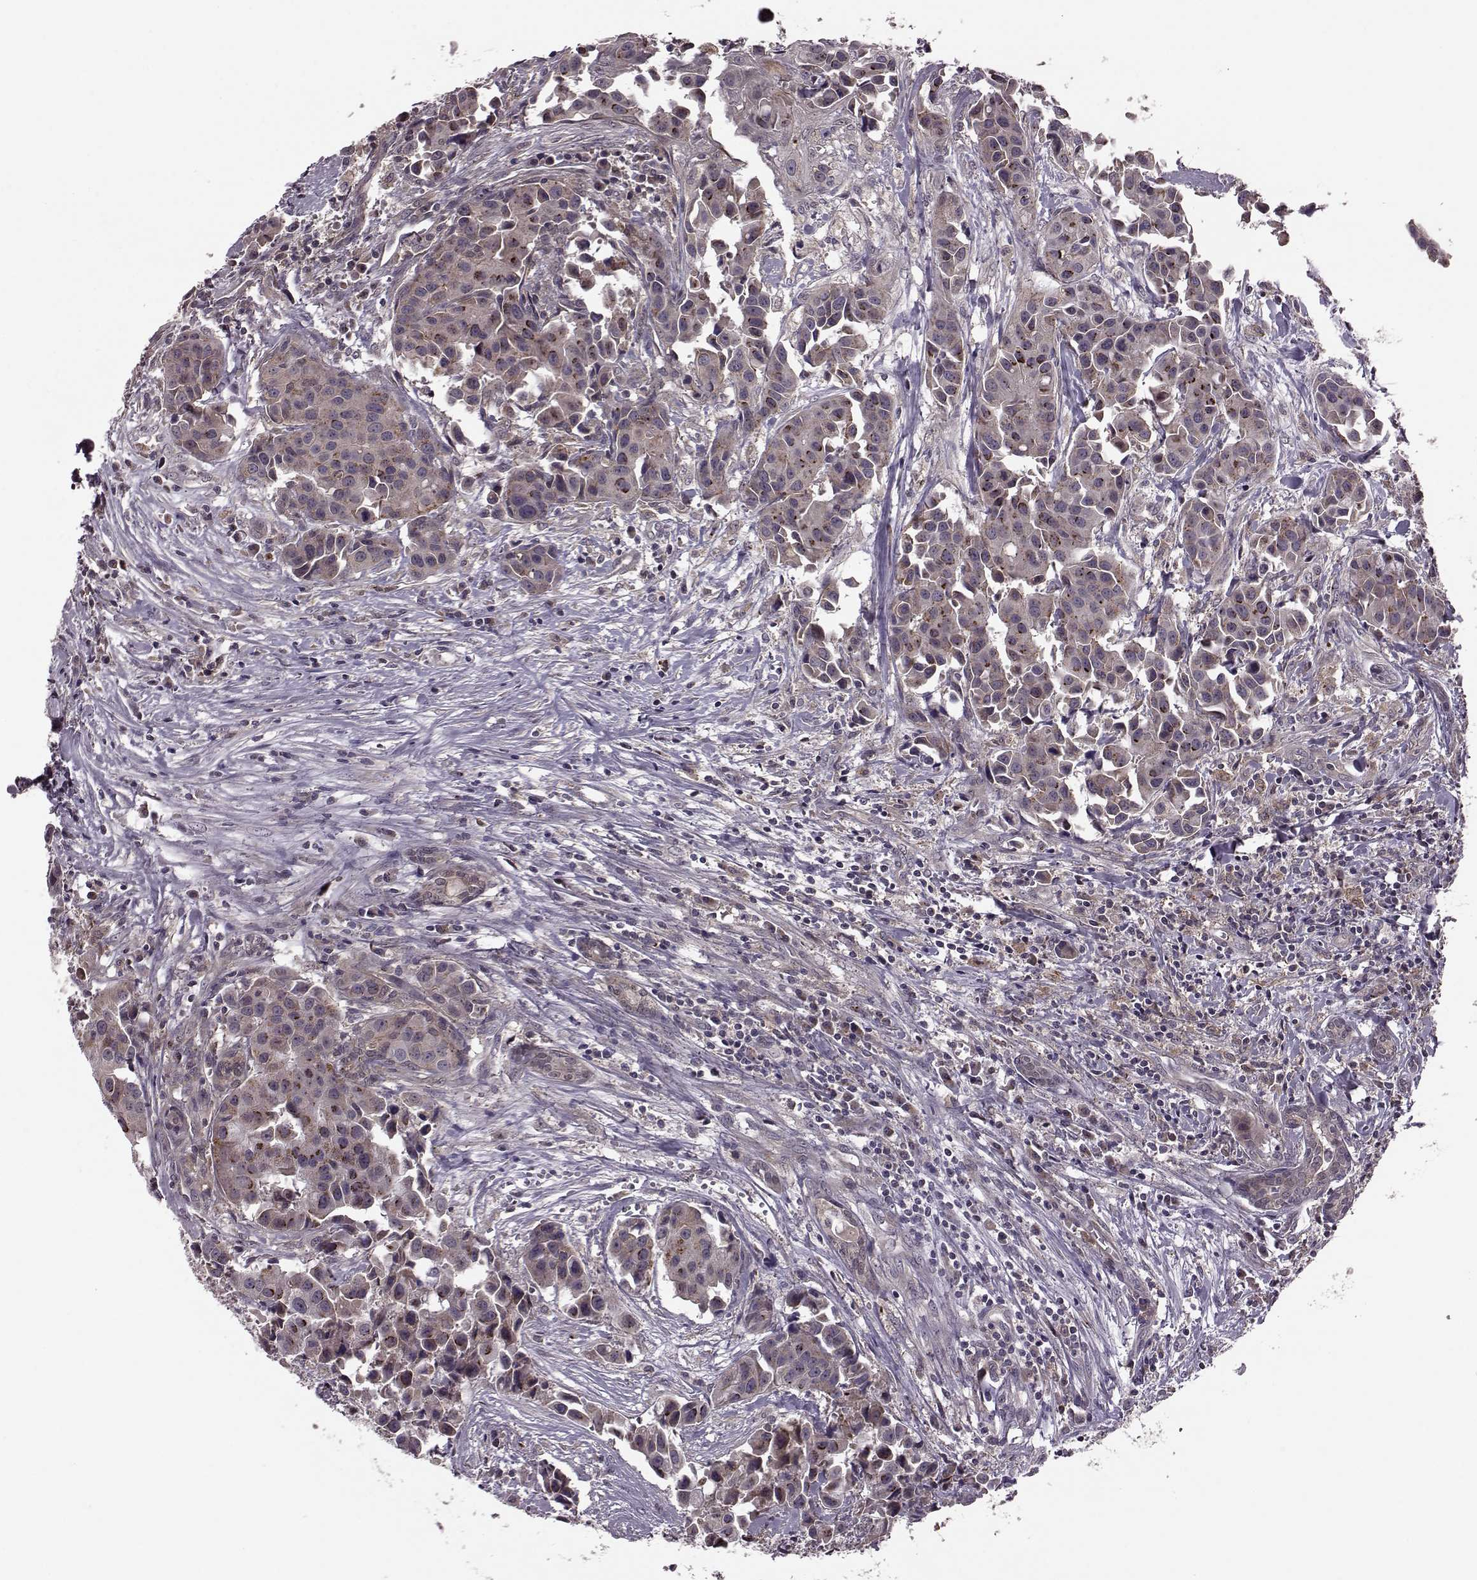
{"staining": {"intensity": "moderate", "quantity": ">75%", "location": "cytoplasmic/membranous"}, "tissue": "head and neck cancer", "cell_type": "Tumor cells", "image_type": "cancer", "snomed": [{"axis": "morphology", "description": "Adenocarcinoma, NOS"}, {"axis": "topography", "description": "Head-Neck"}], "caption": "Protein expression by IHC displays moderate cytoplasmic/membranous staining in about >75% of tumor cells in adenocarcinoma (head and neck).", "gene": "FNIP2", "patient": {"sex": "male", "age": 76}}